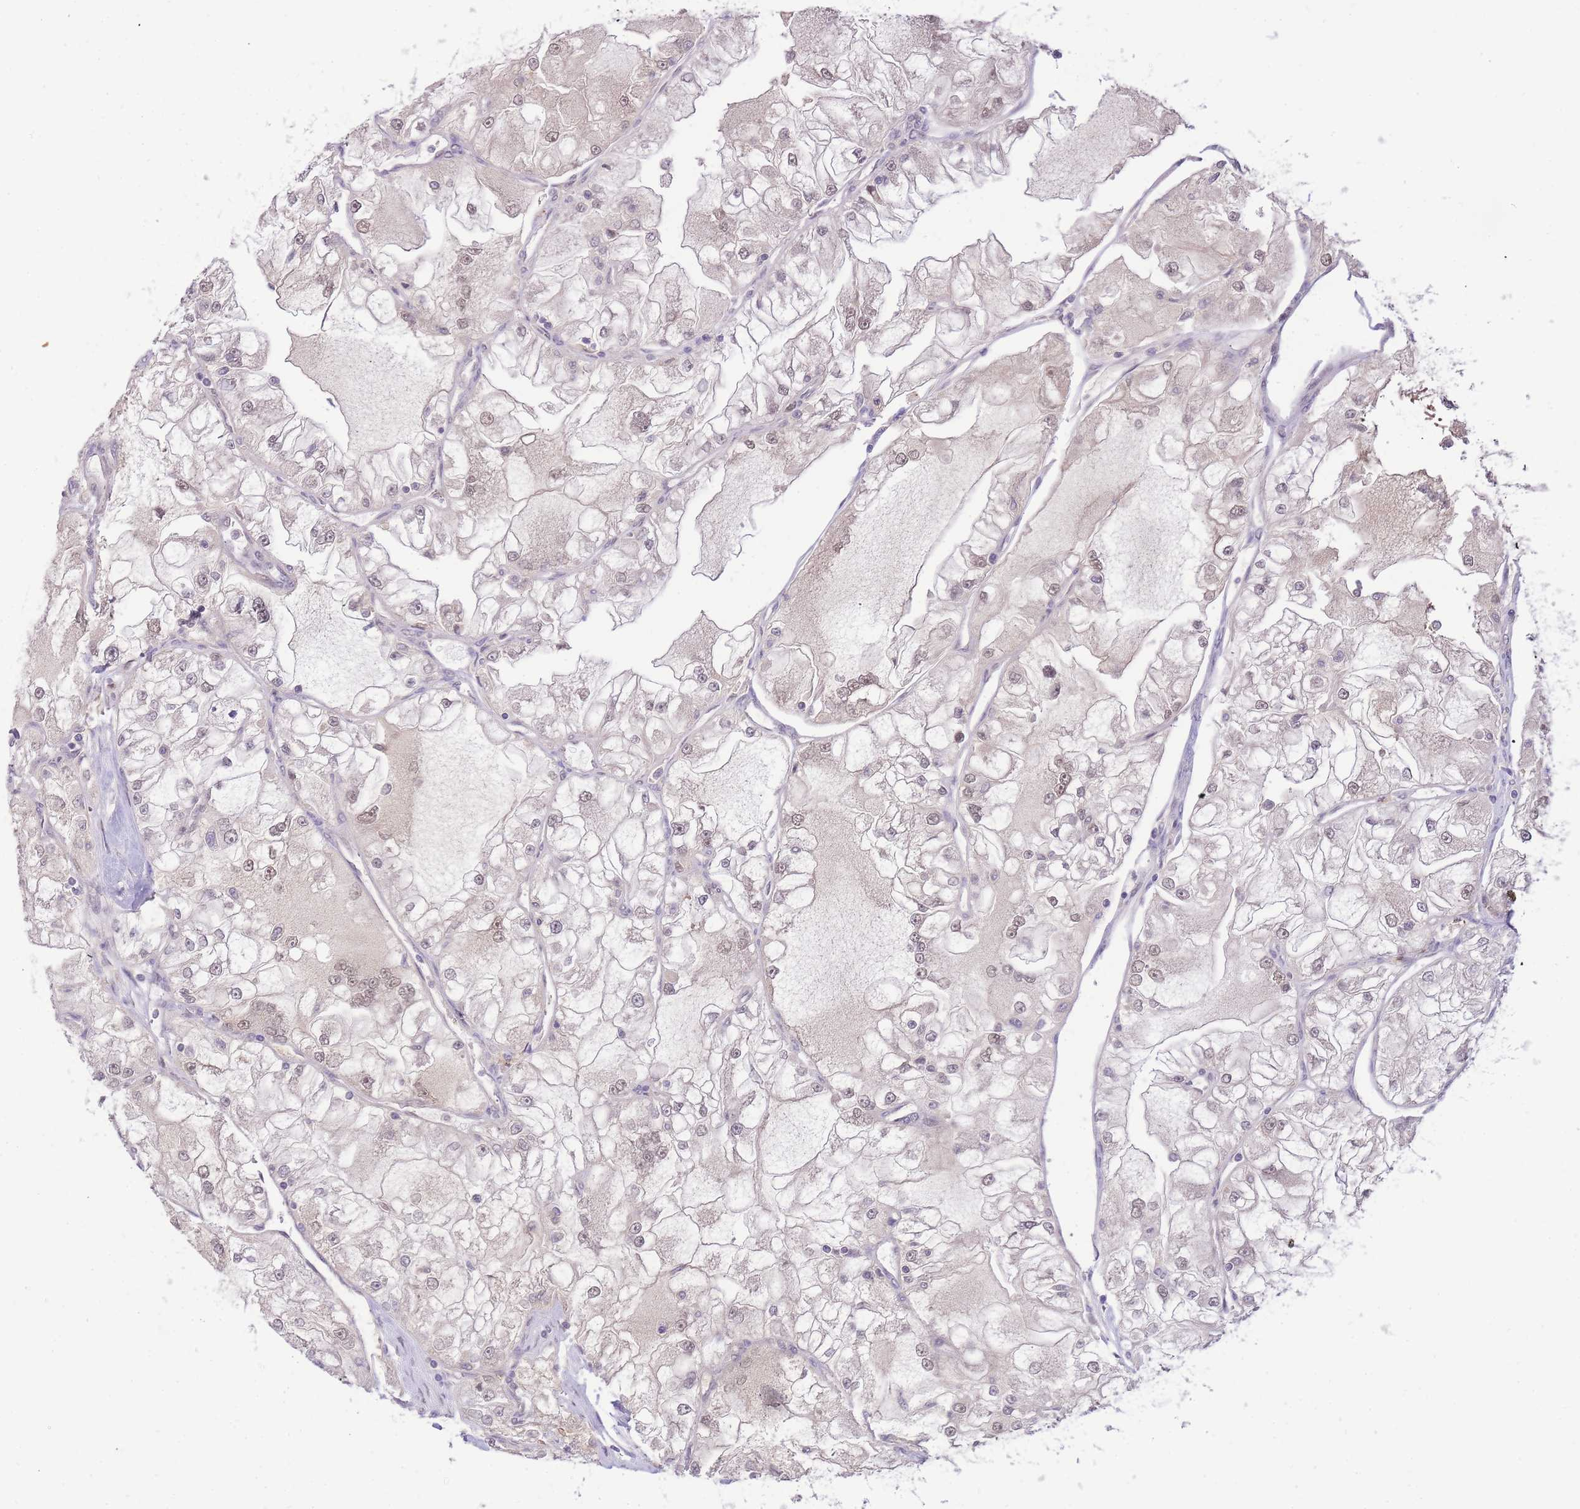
{"staining": {"intensity": "weak", "quantity": "25%-75%", "location": "nuclear"}, "tissue": "renal cancer", "cell_type": "Tumor cells", "image_type": "cancer", "snomed": [{"axis": "morphology", "description": "Adenocarcinoma, NOS"}, {"axis": "topography", "description": "Kidney"}], "caption": "Weak nuclear protein expression is seen in about 25%-75% of tumor cells in renal cancer (adenocarcinoma). (Brightfield microscopy of DAB IHC at high magnification).", "gene": "PUS10", "patient": {"sex": "female", "age": 72}}